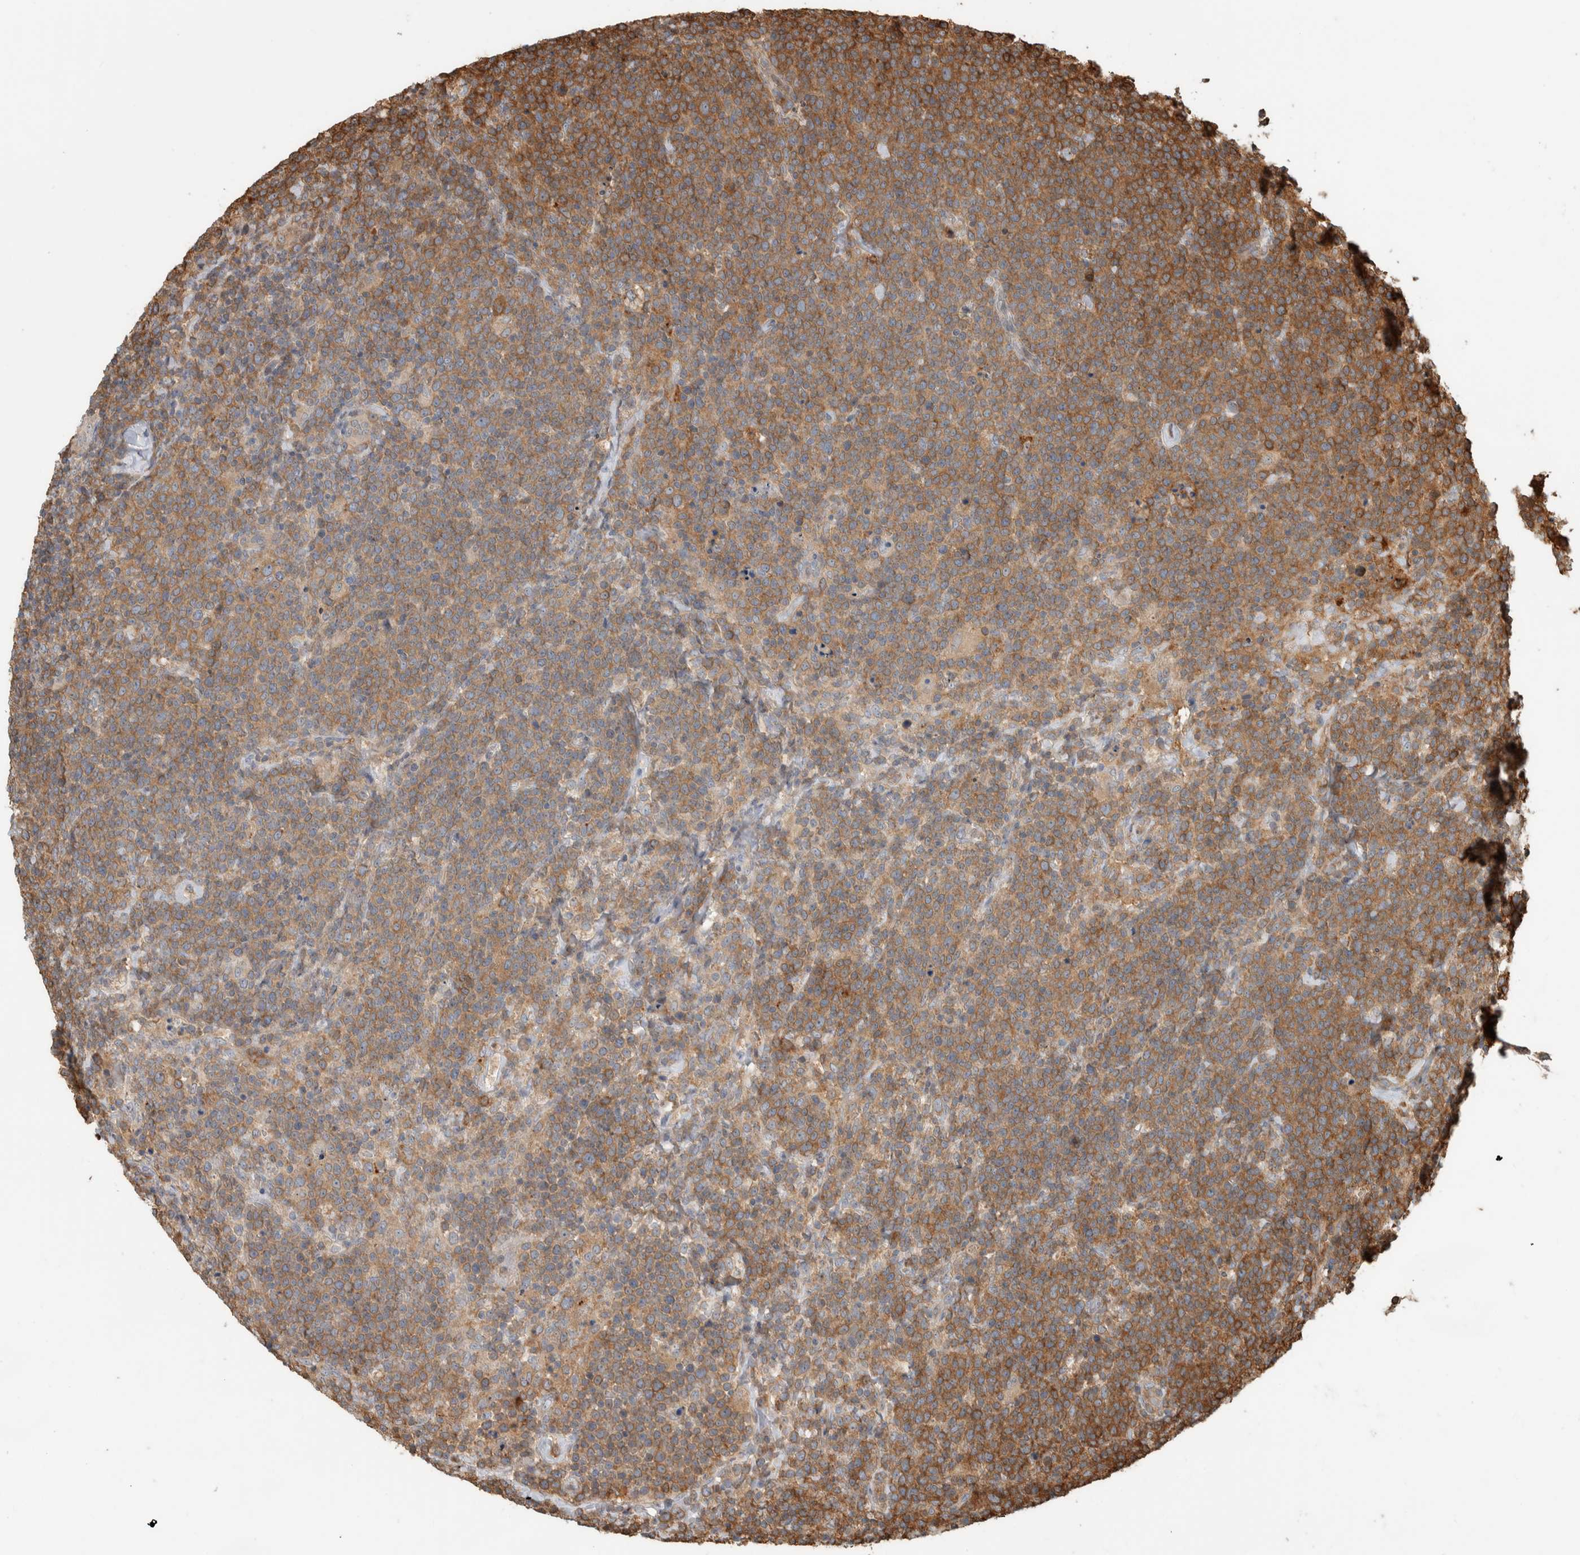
{"staining": {"intensity": "moderate", "quantity": ">75%", "location": "cytoplasmic/membranous"}, "tissue": "lymphoma", "cell_type": "Tumor cells", "image_type": "cancer", "snomed": [{"axis": "morphology", "description": "Malignant lymphoma, non-Hodgkin's type, High grade"}, {"axis": "topography", "description": "Lymph node"}], "caption": "A micrograph of high-grade malignant lymphoma, non-Hodgkin's type stained for a protein demonstrates moderate cytoplasmic/membranous brown staining in tumor cells.", "gene": "CNTROB", "patient": {"sex": "male", "age": 61}}